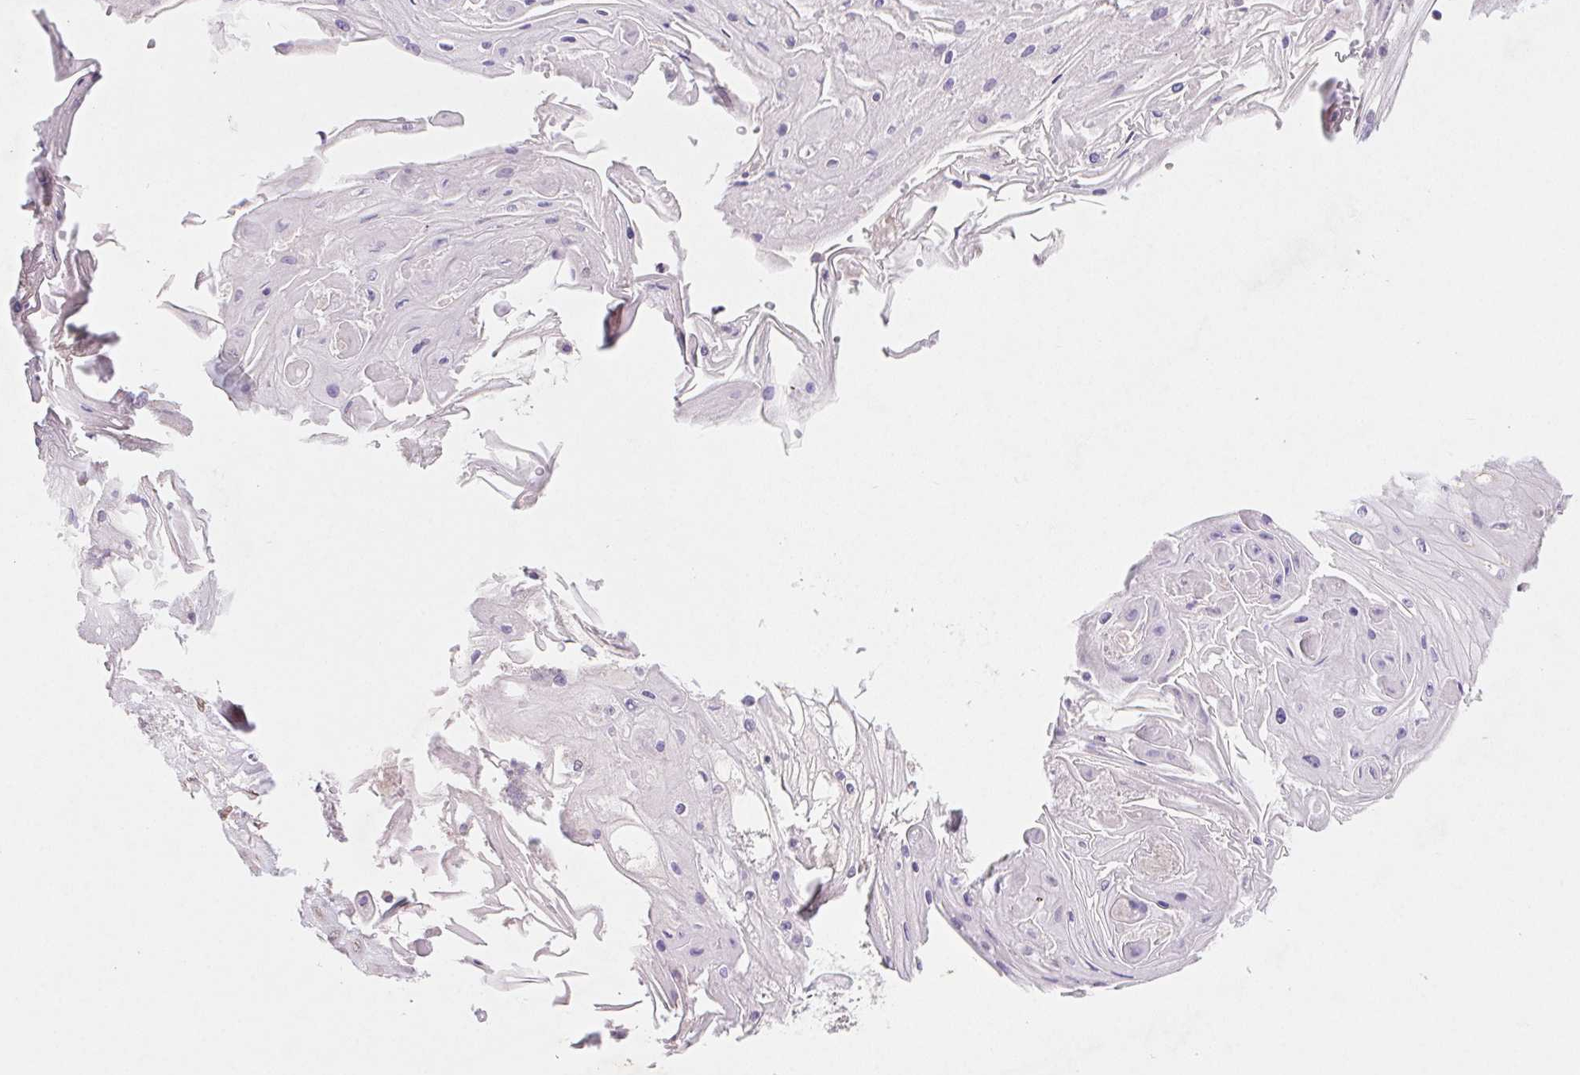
{"staining": {"intensity": "negative", "quantity": "none", "location": "none"}, "tissue": "skin cancer", "cell_type": "Tumor cells", "image_type": "cancer", "snomed": [{"axis": "morphology", "description": "Squamous cell carcinoma, NOS"}, {"axis": "topography", "description": "Skin"}], "caption": "This is an immunohistochemistry (IHC) histopathology image of human skin squamous cell carcinoma. There is no positivity in tumor cells.", "gene": "DPPA5", "patient": {"sex": "male", "age": 70}}